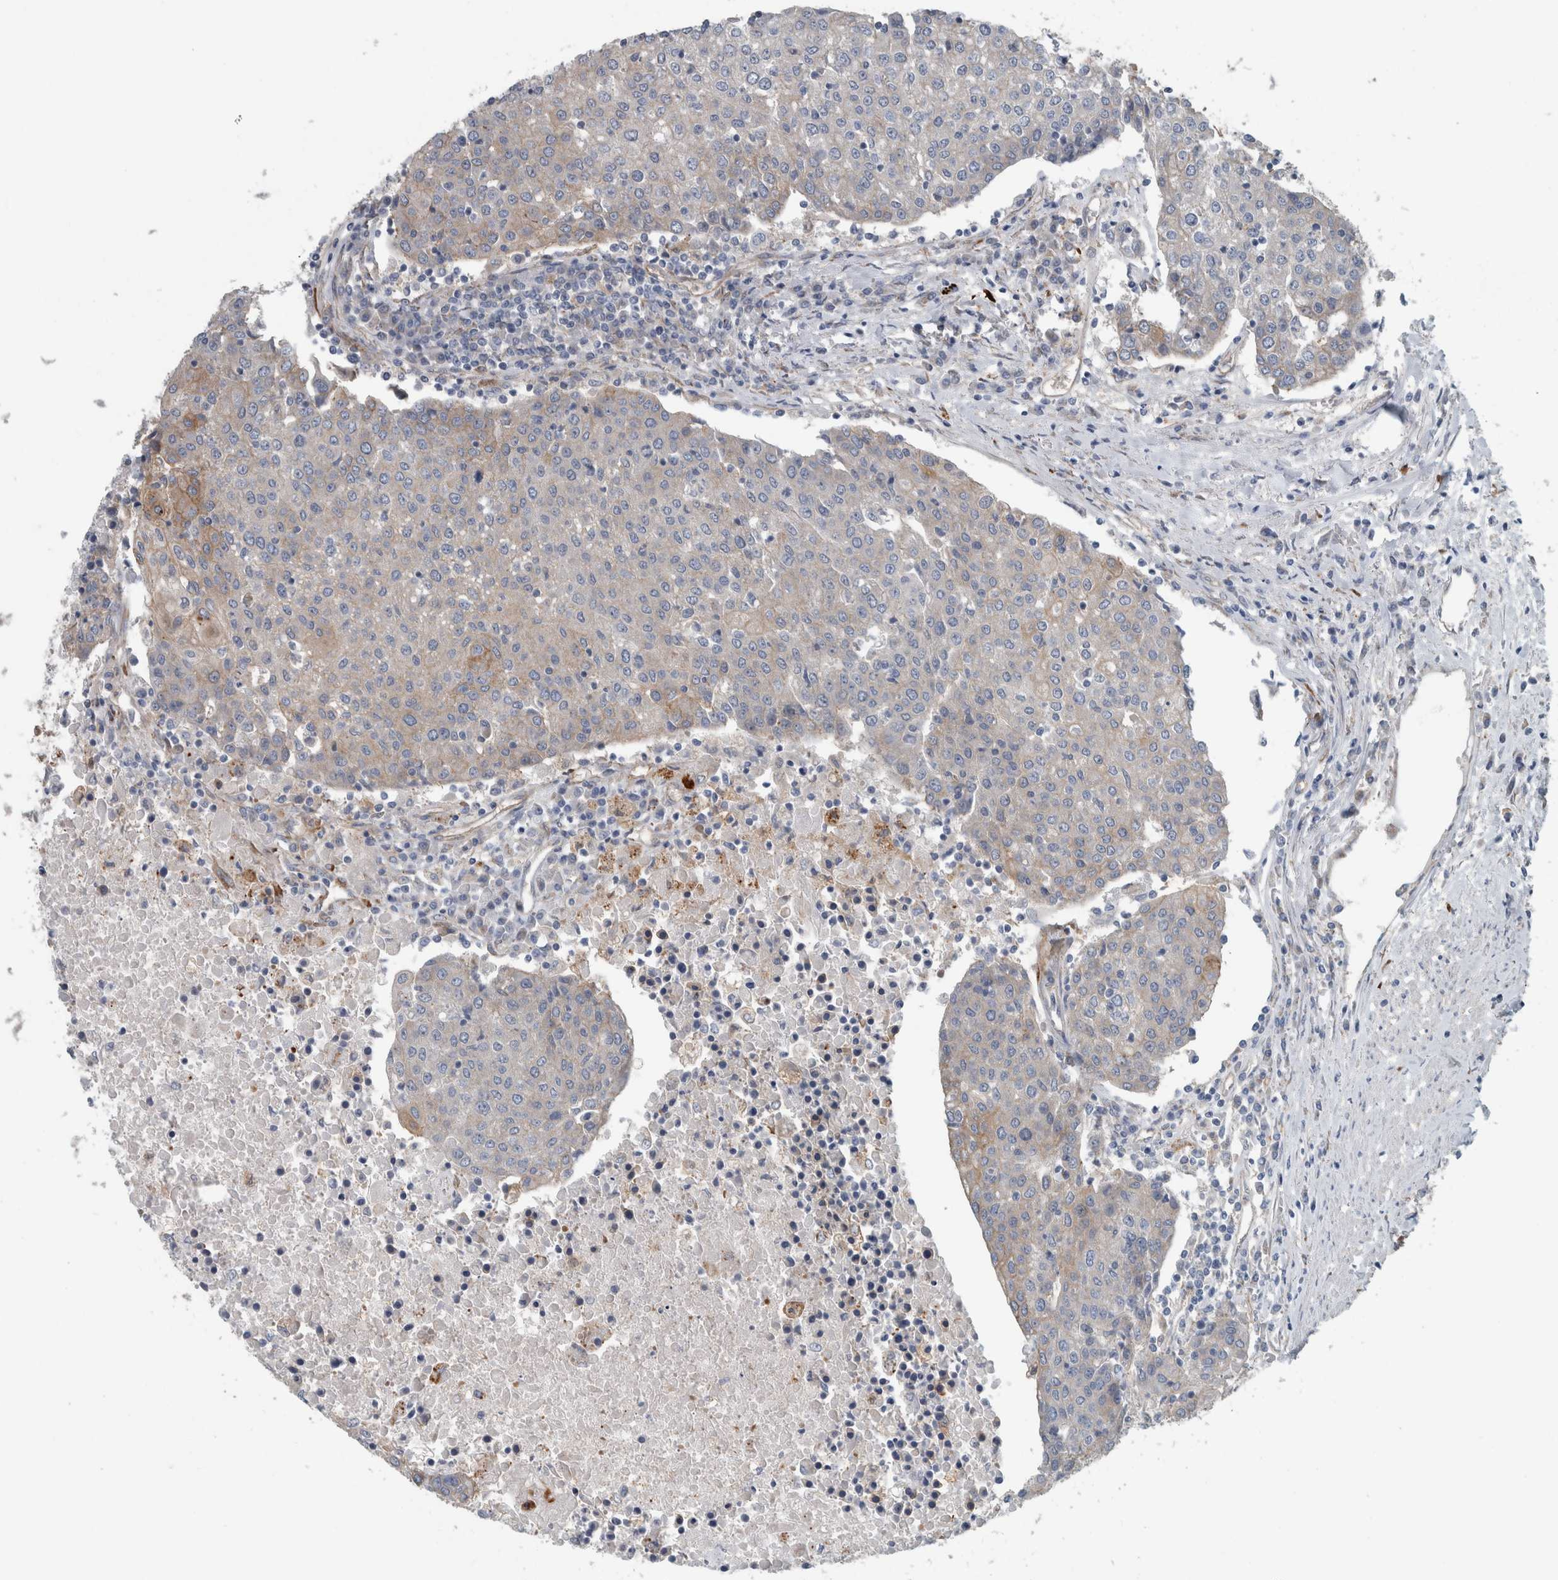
{"staining": {"intensity": "weak", "quantity": "<25%", "location": "cytoplasmic/membranous"}, "tissue": "urothelial cancer", "cell_type": "Tumor cells", "image_type": "cancer", "snomed": [{"axis": "morphology", "description": "Urothelial carcinoma, High grade"}, {"axis": "topography", "description": "Urinary bladder"}], "caption": "Immunohistochemical staining of human urothelial cancer displays no significant expression in tumor cells.", "gene": "GLT8D2", "patient": {"sex": "female", "age": 85}}